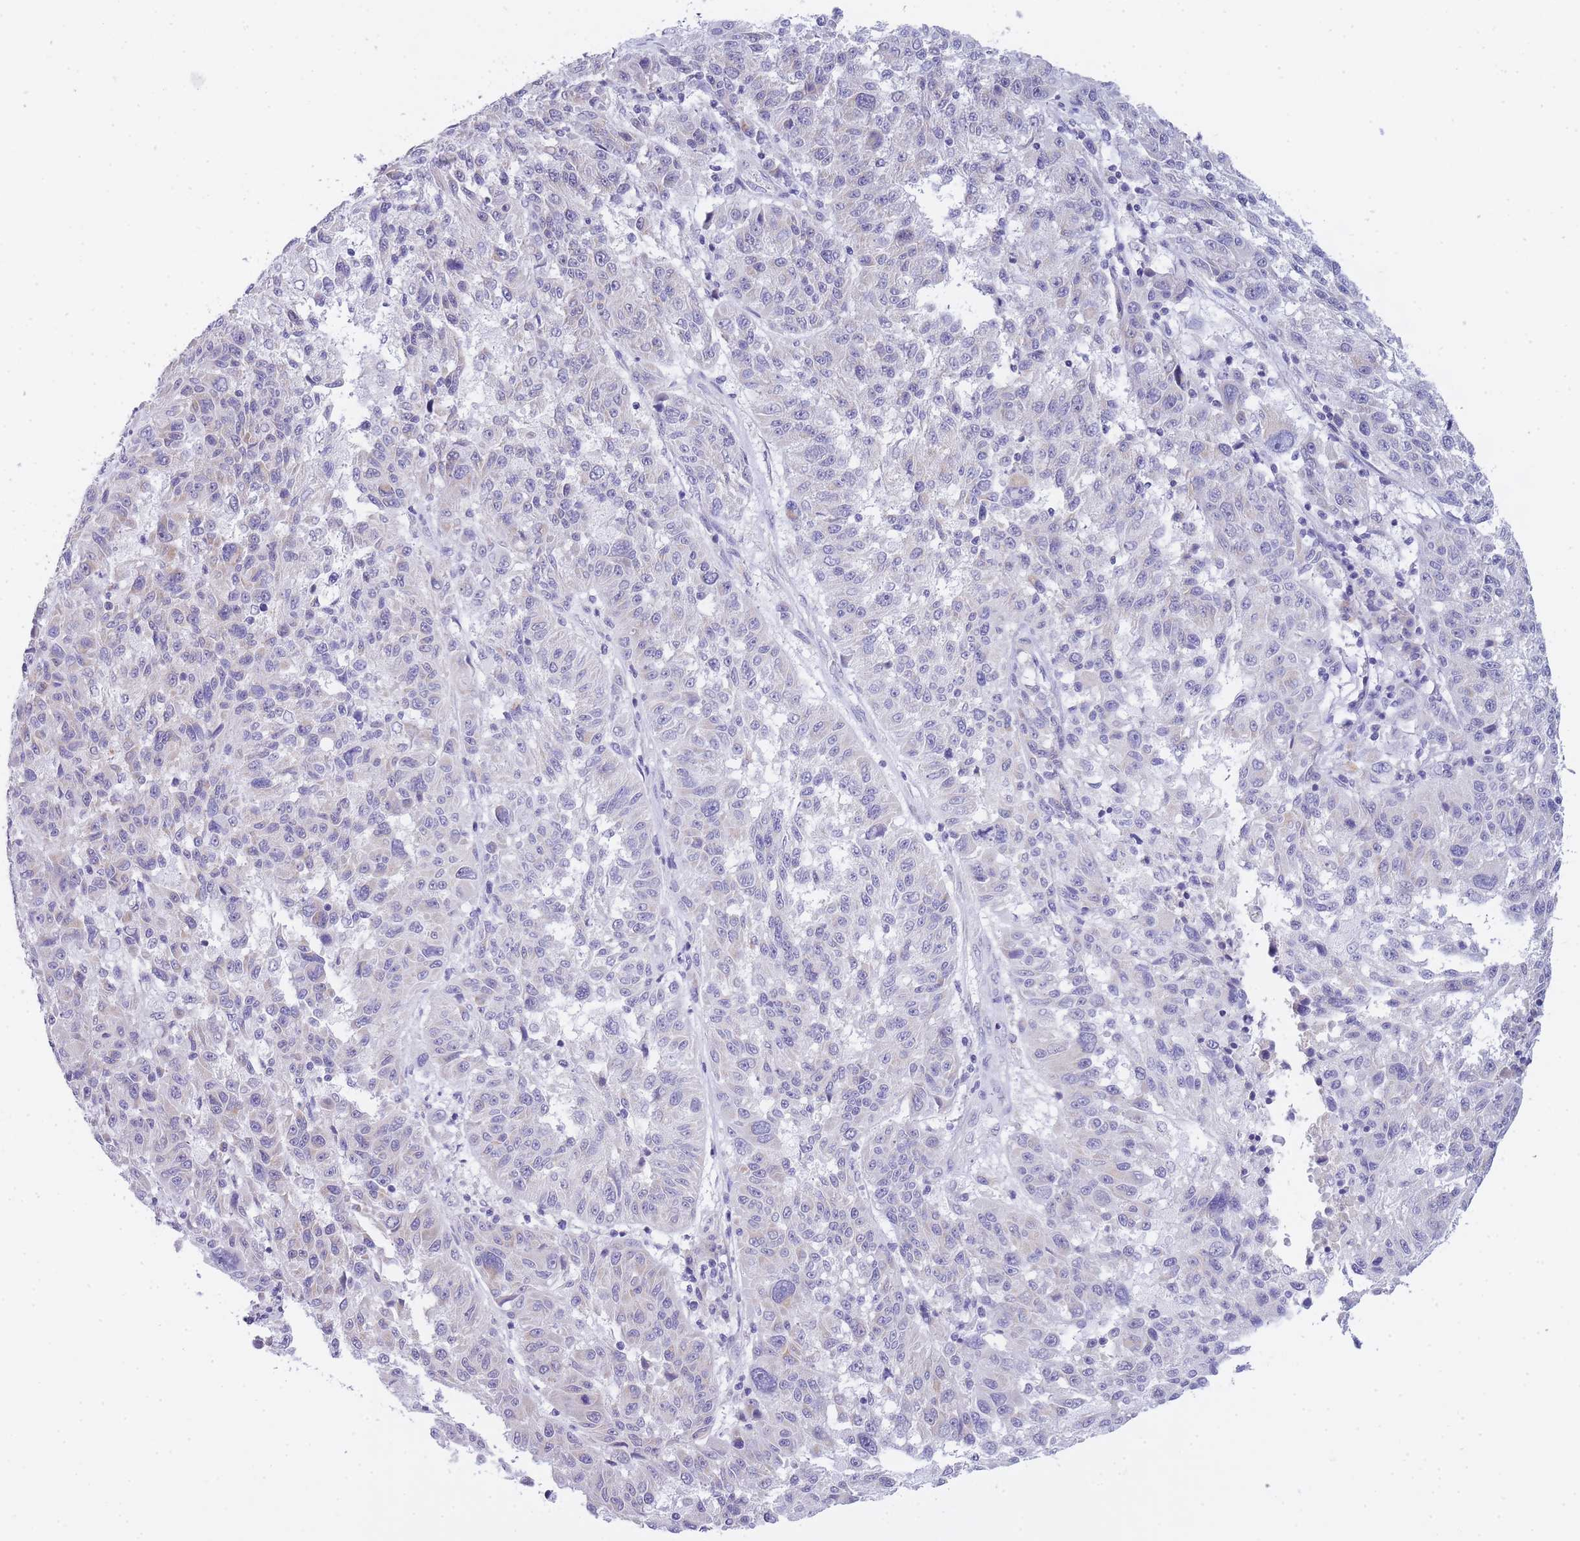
{"staining": {"intensity": "negative", "quantity": "none", "location": "none"}, "tissue": "melanoma", "cell_type": "Tumor cells", "image_type": "cancer", "snomed": [{"axis": "morphology", "description": "Malignant melanoma, NOS"}, {"axis": "topography", "description": "Skin"}], "caption": "Tumor cells show no significant positivity in malignant melanoma.", "gene": "FRAT2", "patient": {"sex": "male", "age": 53}}